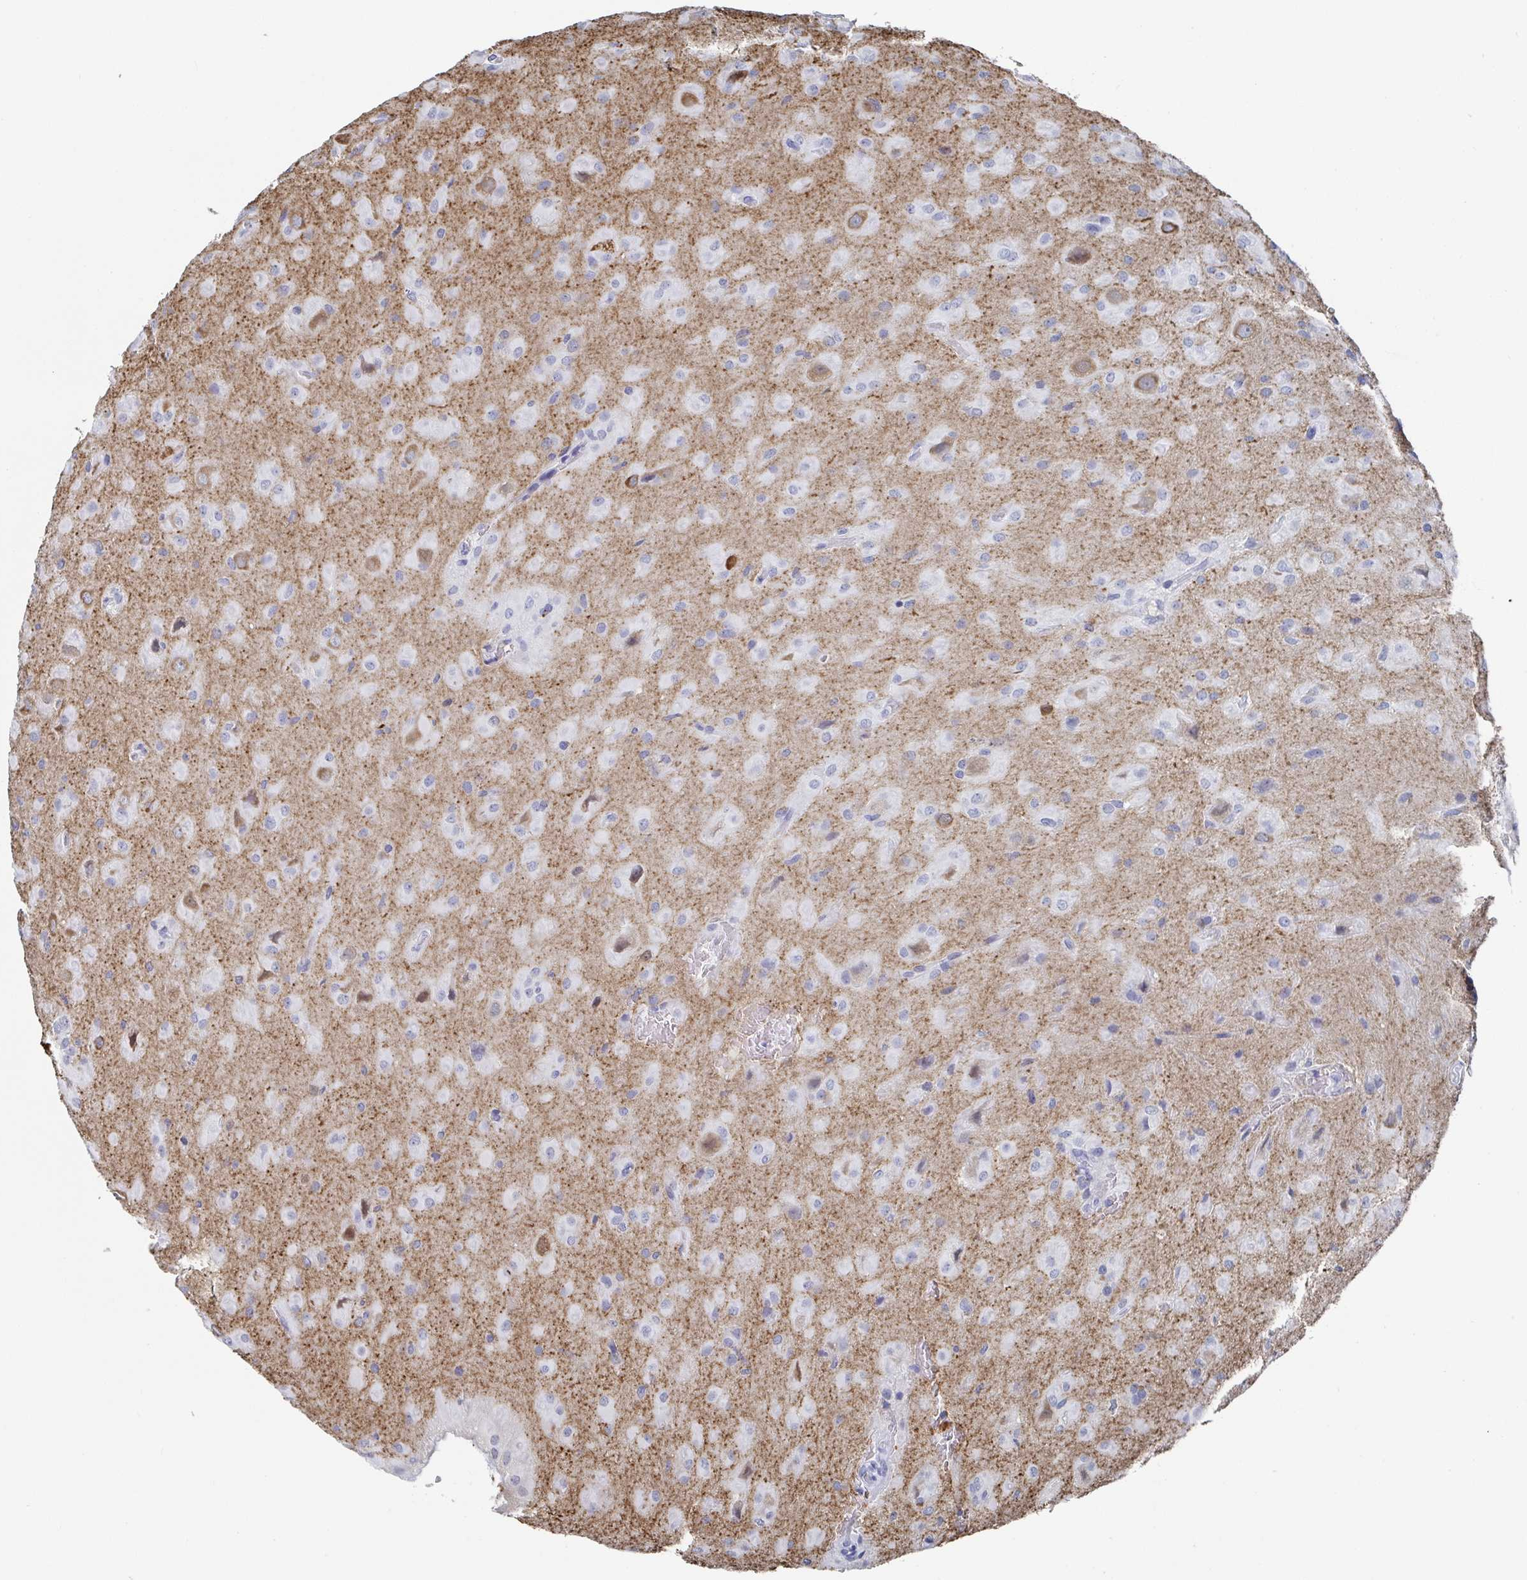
{"staining": {"intensity": "negative", "quantity": "none", "location": "none"}, "tissue": "glioma", "cell_type": "Tumor cells", "image_type": "cancer", "snomed": [{"axis": "morphology", "description": "Glioma, malignant, Low grade"}, {"axis": "topography", "description": "Brain"}], "caption": "Immunohistochemical staining of human malignant glioma (low-grade) reveals no significant staining in tumor cells.", "gene": "CAMKV", "patient": {"sex": "male", "age": 58}}